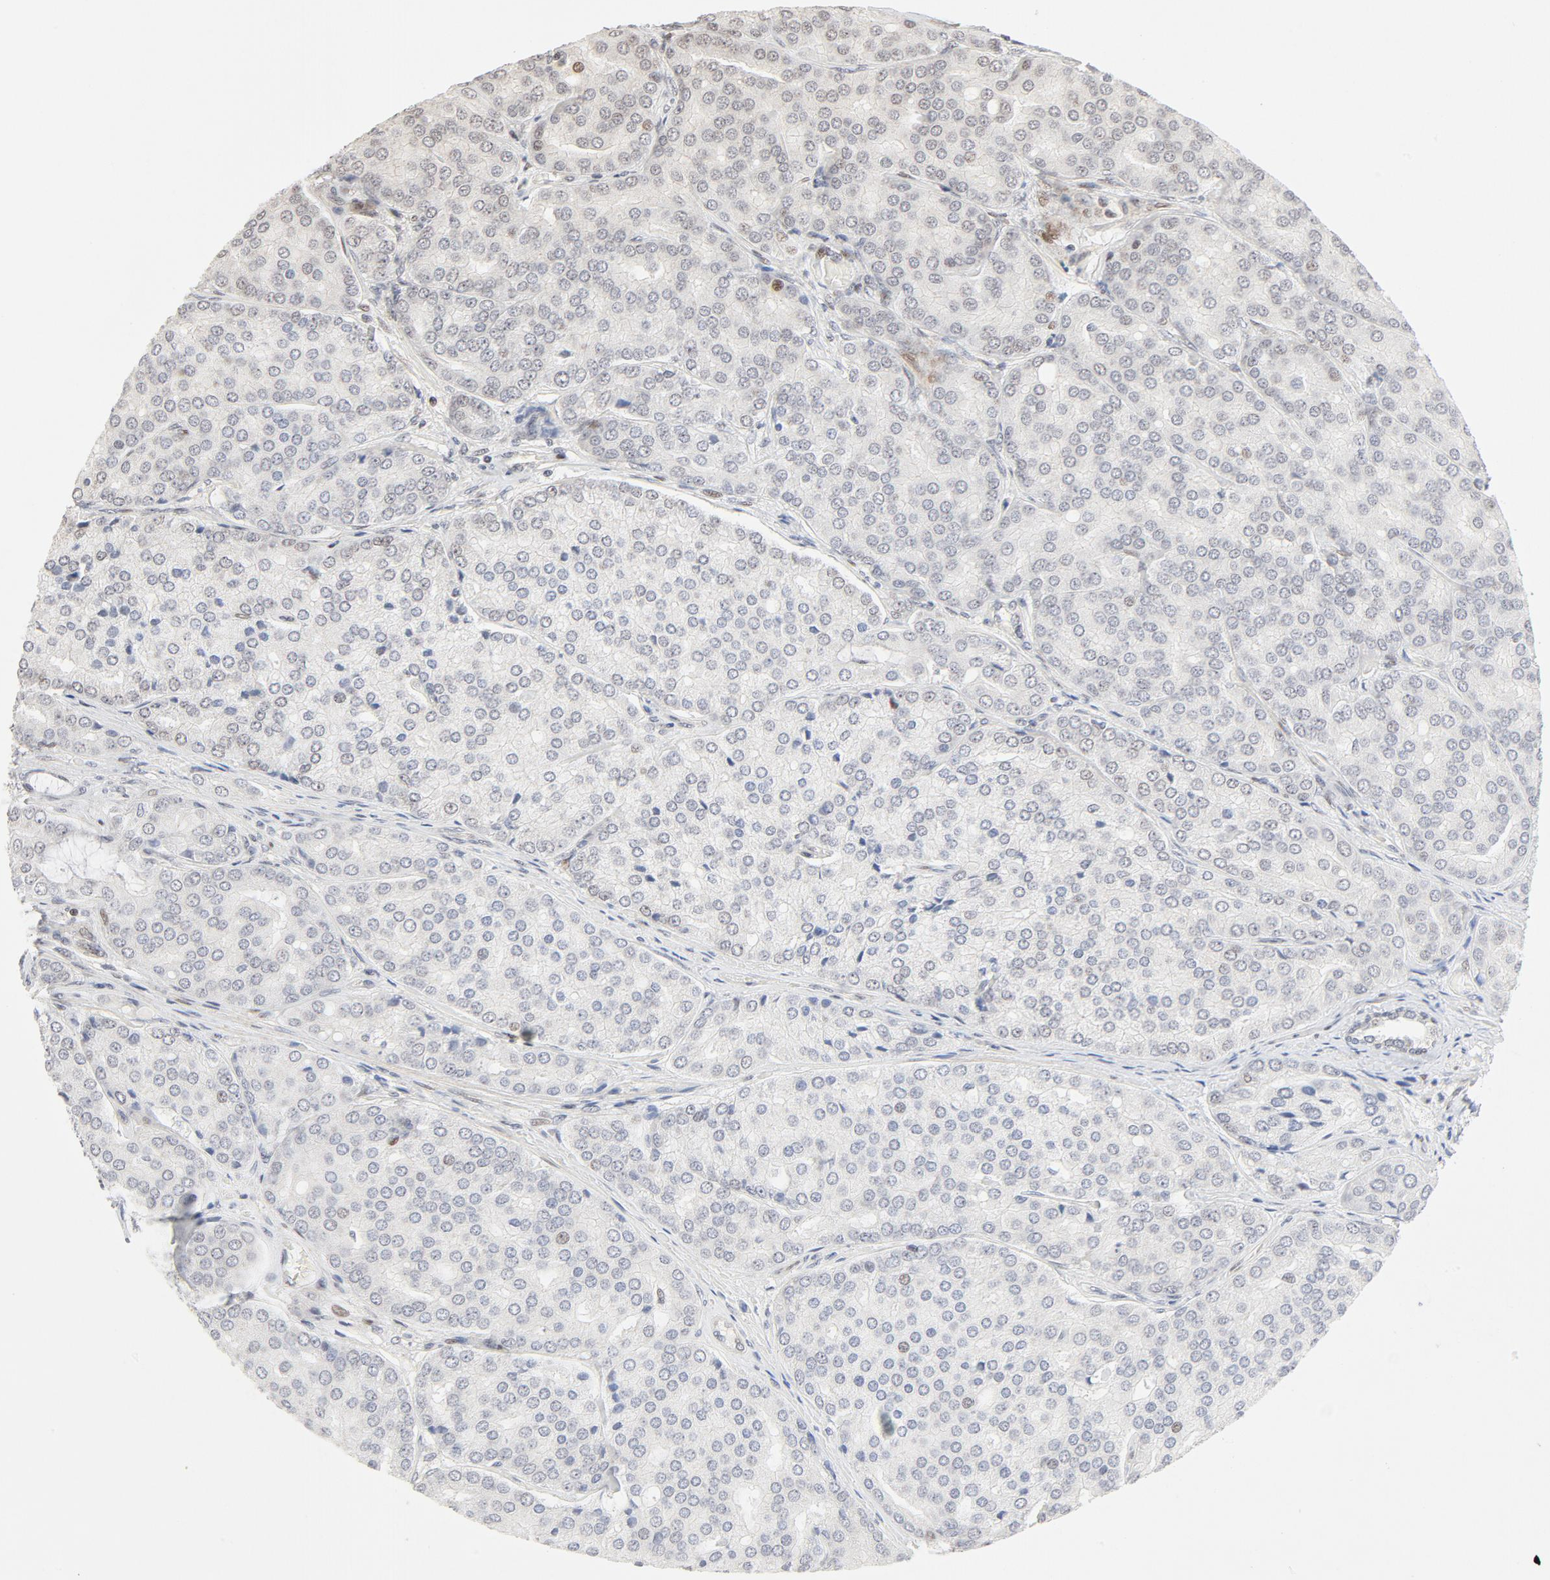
{"staining": {"intensity": "moderate", "quantity": "25%-75%", "location": "nuclear"}, "tissue": "prostate cancer", "cell_type": "Tumor cells", "image_type": "cancer", "snomed": [{"axis": "morphology", "description": "Adenocarcinoma, High grade"}, {"axis": "topography", "description": "Prostate"}], "caption": "This is a photomicrograph of immunohistochemistry (IHC) staining of adenocarcinoma (high-grade) (prostate), which shows moderate positivity in the nuclear of tumor cells.", "gene": "GTF2I", "patient": {"sex": "male", "age": 64}}